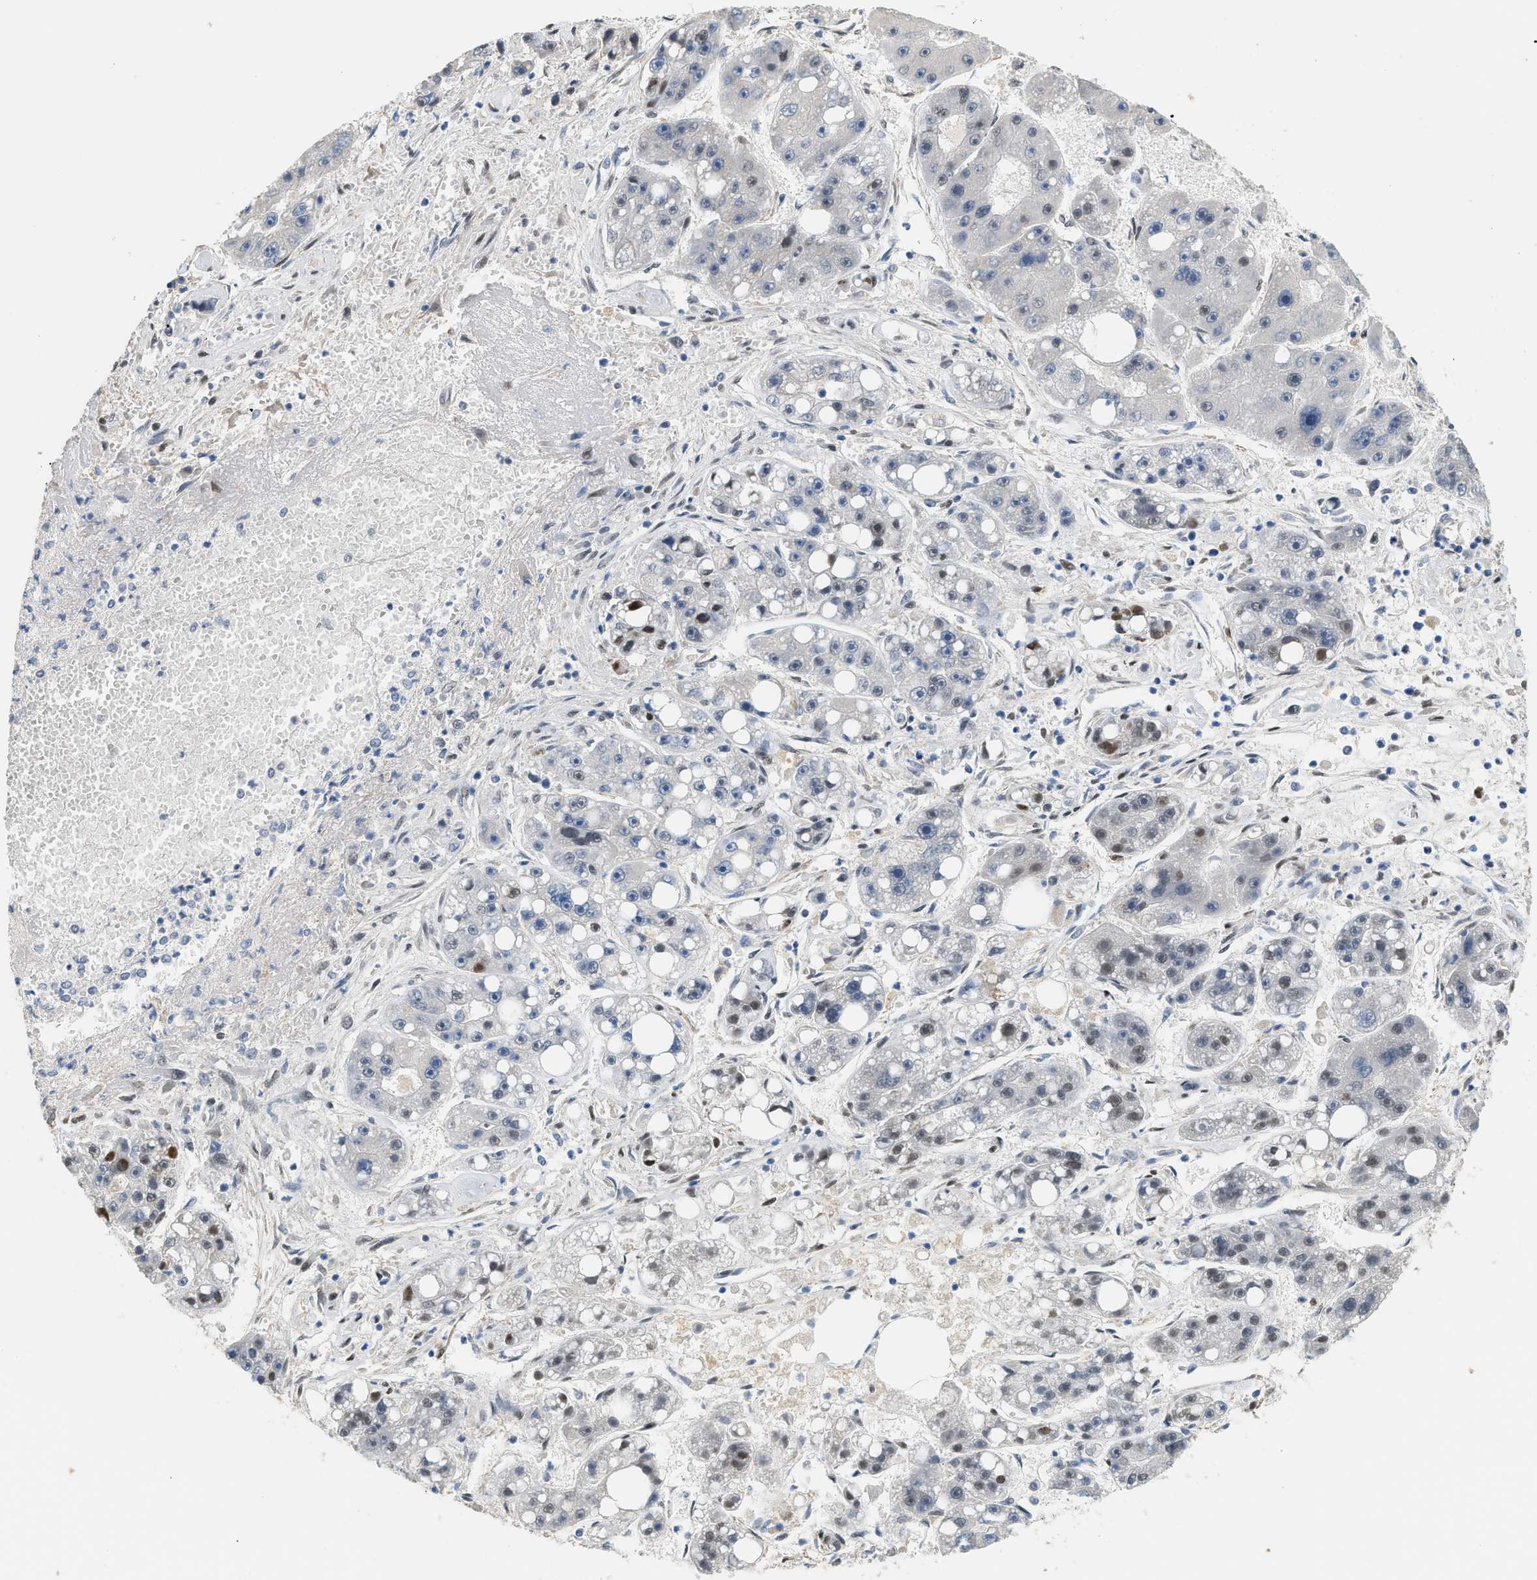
{"staining": {"intensity": "weak", "quantity": "25%-75%", "location": "nuclear"}, "tissue": "liver cancer", "cell_type": "Tumor cells", "image_type": "cancer", "snomed": [{"axis": "morphology", "description": "Carcinoma, Hepatocellular, NOS"}, {"axis": "topography", "description": "Liver"}], "caption": "Protein expression analysis of liver cancer (hepatocellular carcinoma) exhibits weak nuclear staining in approximately 25%-75% of tumor cells. (Brightfield microscopy of DAB IHC at high magnification).", "gene": "ZBTB20", "patient": {"sex": "female", "age": 61}}